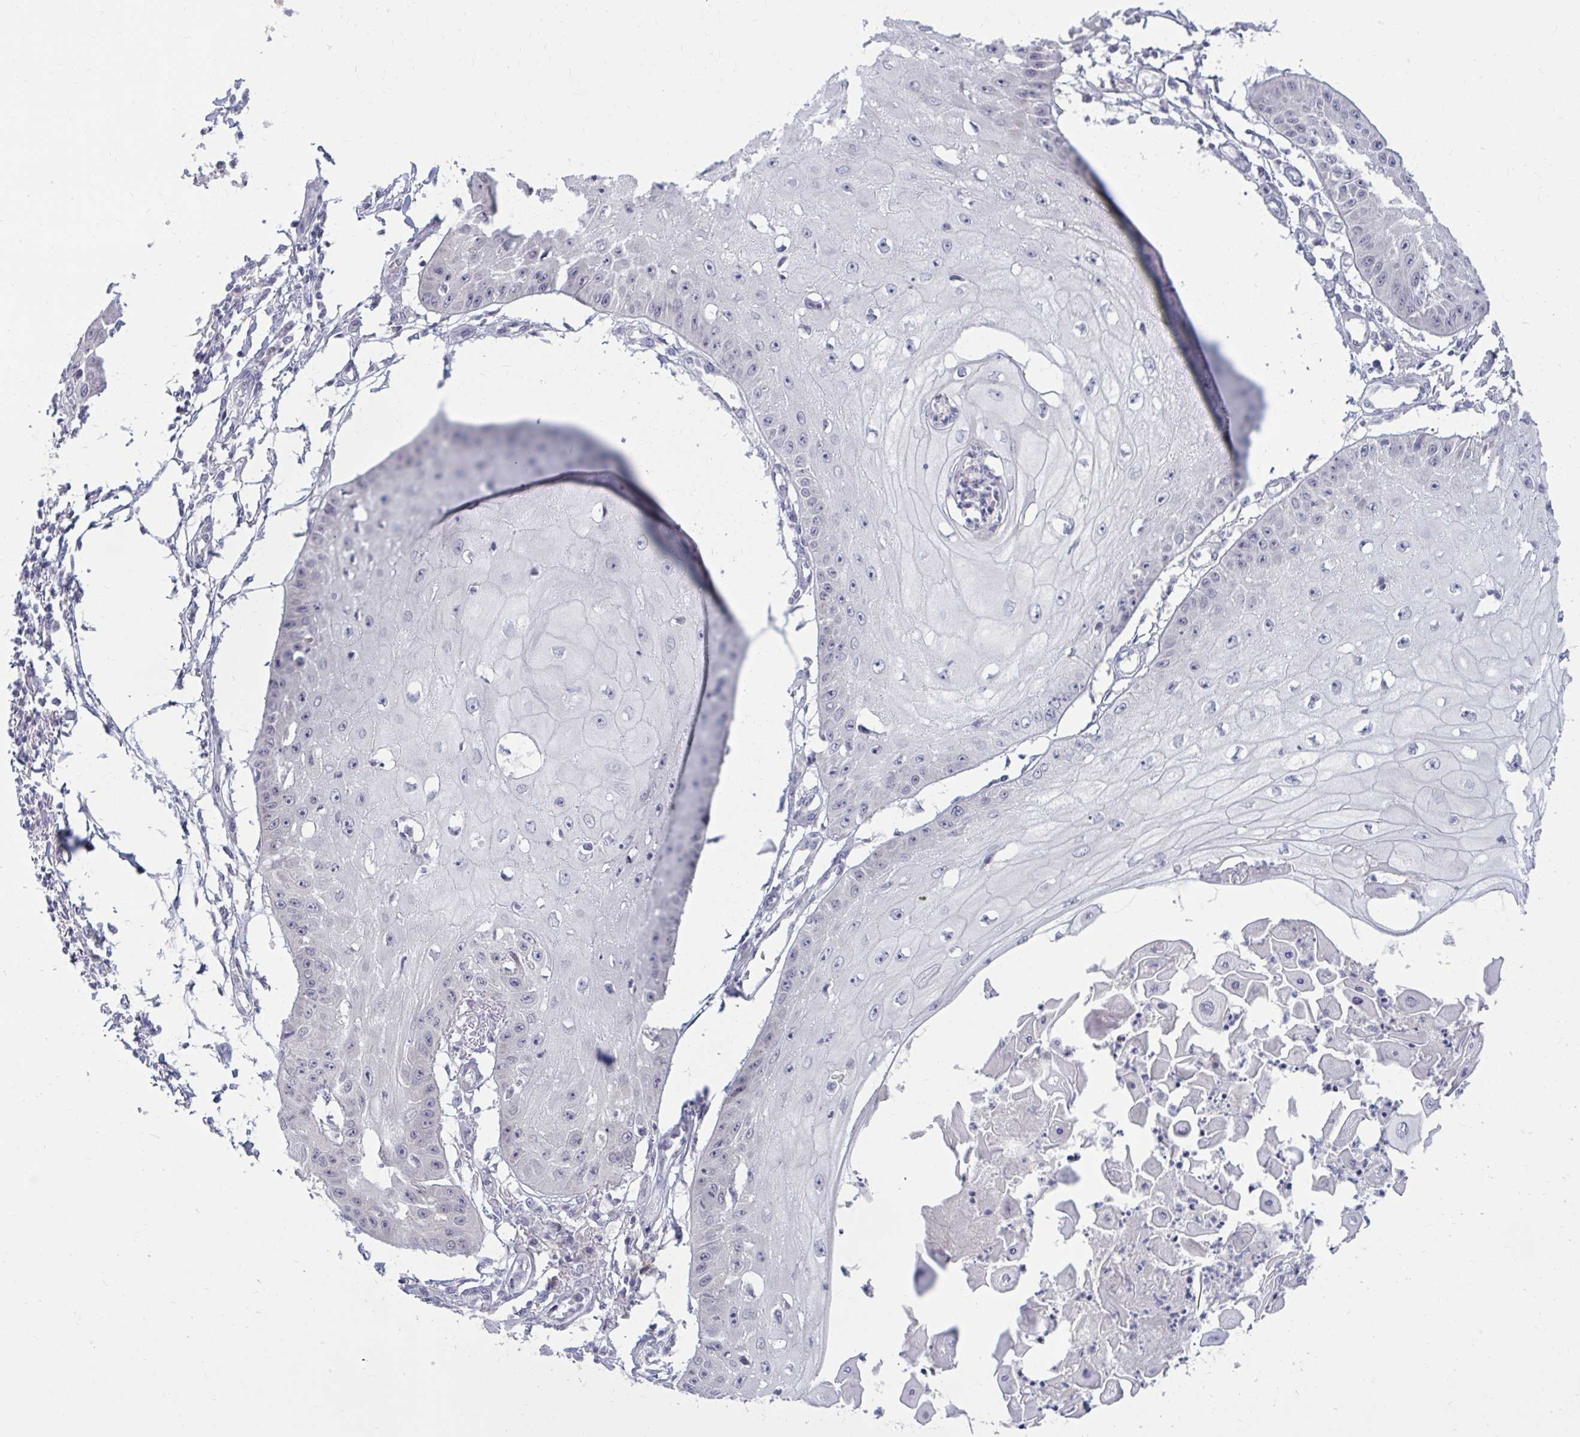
{"staining": {"intensity": "negative", "quantity": "none", "location": "none"}, "tissue": "skin cancer", "cell_type": "Tumor cells", "image_type": "cancer", "snomed": [{"axis": "morphology", "description": "Squamous cell carcinoma, NOS"}, {"axis": "topography", "description": "Skin"}], "caption": "This is a image of immunohistochemistry (IHC) staining of skin cancer (squamous cell carcinoma), which shows no staining in tumor cells.", "gene": "ARPP19", "patient": {"sex": "male", "age": 70}}